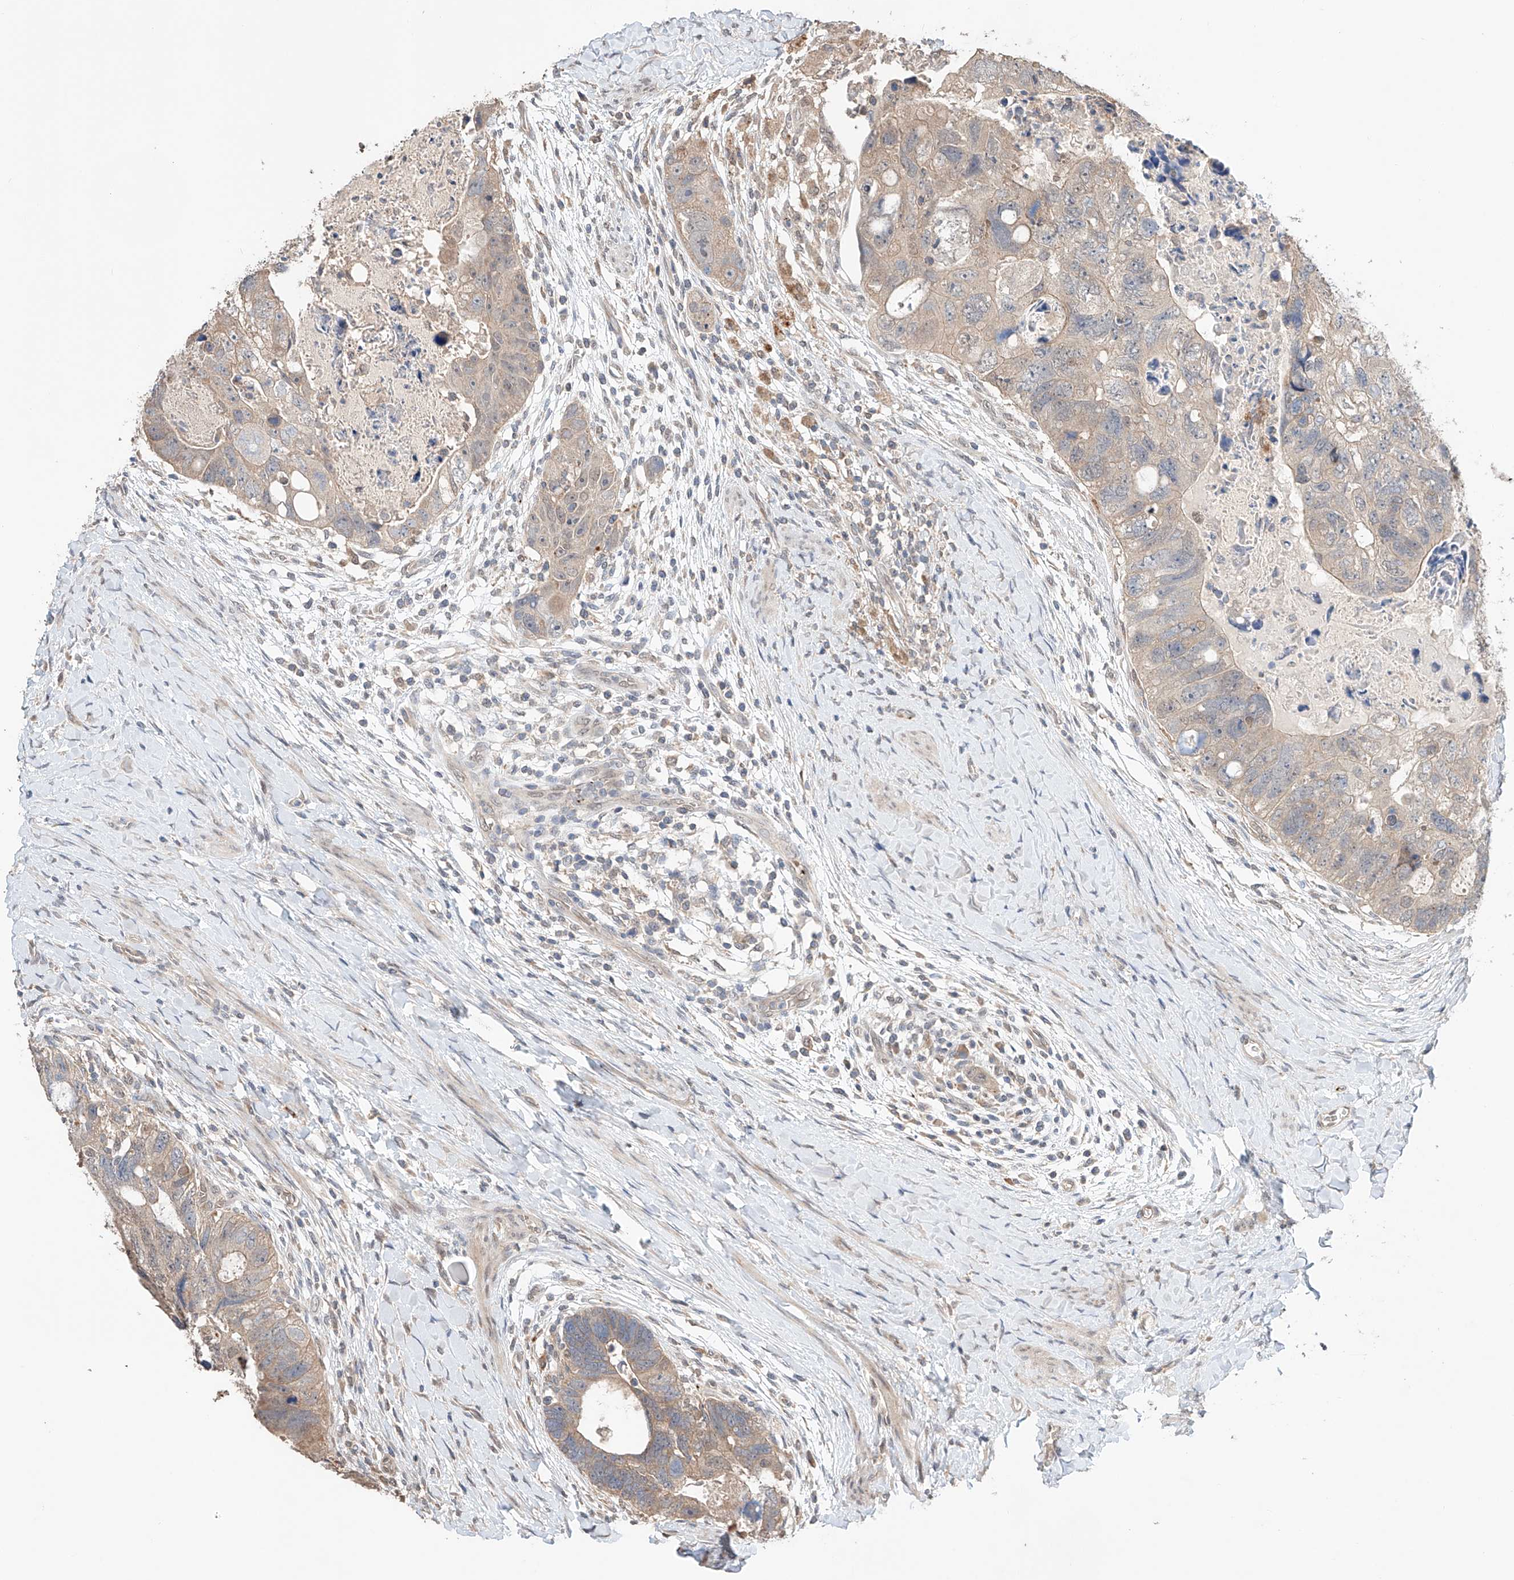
{"staining": {"intensity": "weak", "quantity": "25%-75%", "location": "cytoplasmic/membranous"}, "tissue": "colorectal cancer", "cell_type": "Tumor cells", "image_type": "cancer", "snomed": [{"axis": "morphology", "description": "Adenocarcinoma, NOS"}, {"axis": "topography", "description": "Rectum"}], "caption": "An immunohistochemistry (IHC) image of neoplastic tissue is shown. Protein staining in brown labels weak cytoplasmic/membranous positivity in colorectal cancer (adenocarcinoma) within tumor cells. (IHC, brightfield microscopy, high magnification).", "gene": "ZFHX2", "patient": {"sex": "male", "age": 59}}